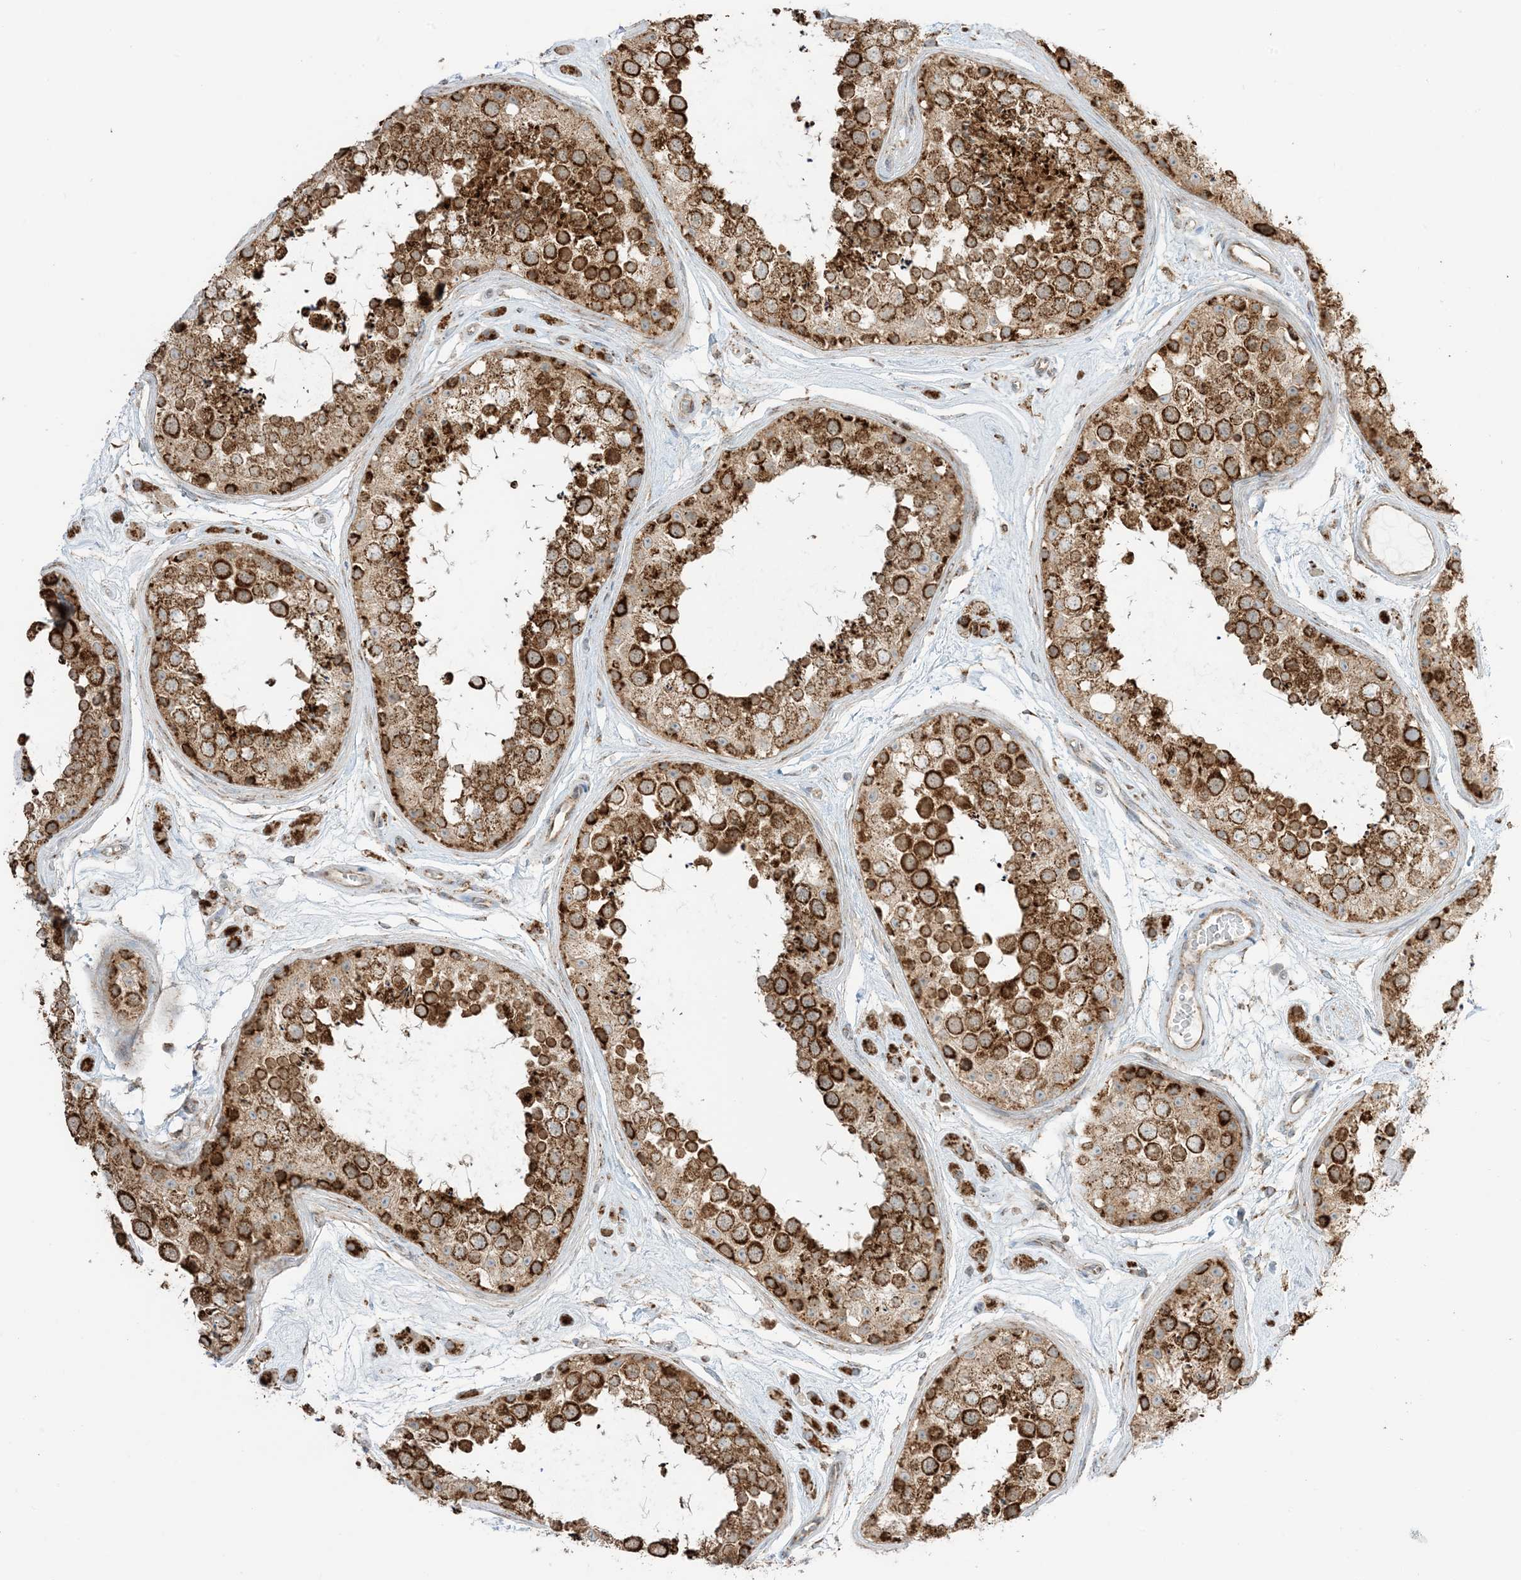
{"staining": {"intensity": "strong", "quantity": ">75%", "location": "cytoplasmic/membranous"}, "tissue": "testis", "cell_type": "Cells in seminiferous ducts", "image_type": "normal", "snomed": [{"axis": "morphology", "description": "Normal tissue, NOS"}, {"axis": "topography", "description": "Testis"}], "caption": "The histopathology image displays immunohistochemical staining of unremarkable testis. There is strong cytoplasmic/membranous staining is identified in approximately >75% of cells in seminiferous ducts.", "gene": "N4BP3", "patient": {"sex": "male", "age": 25}}